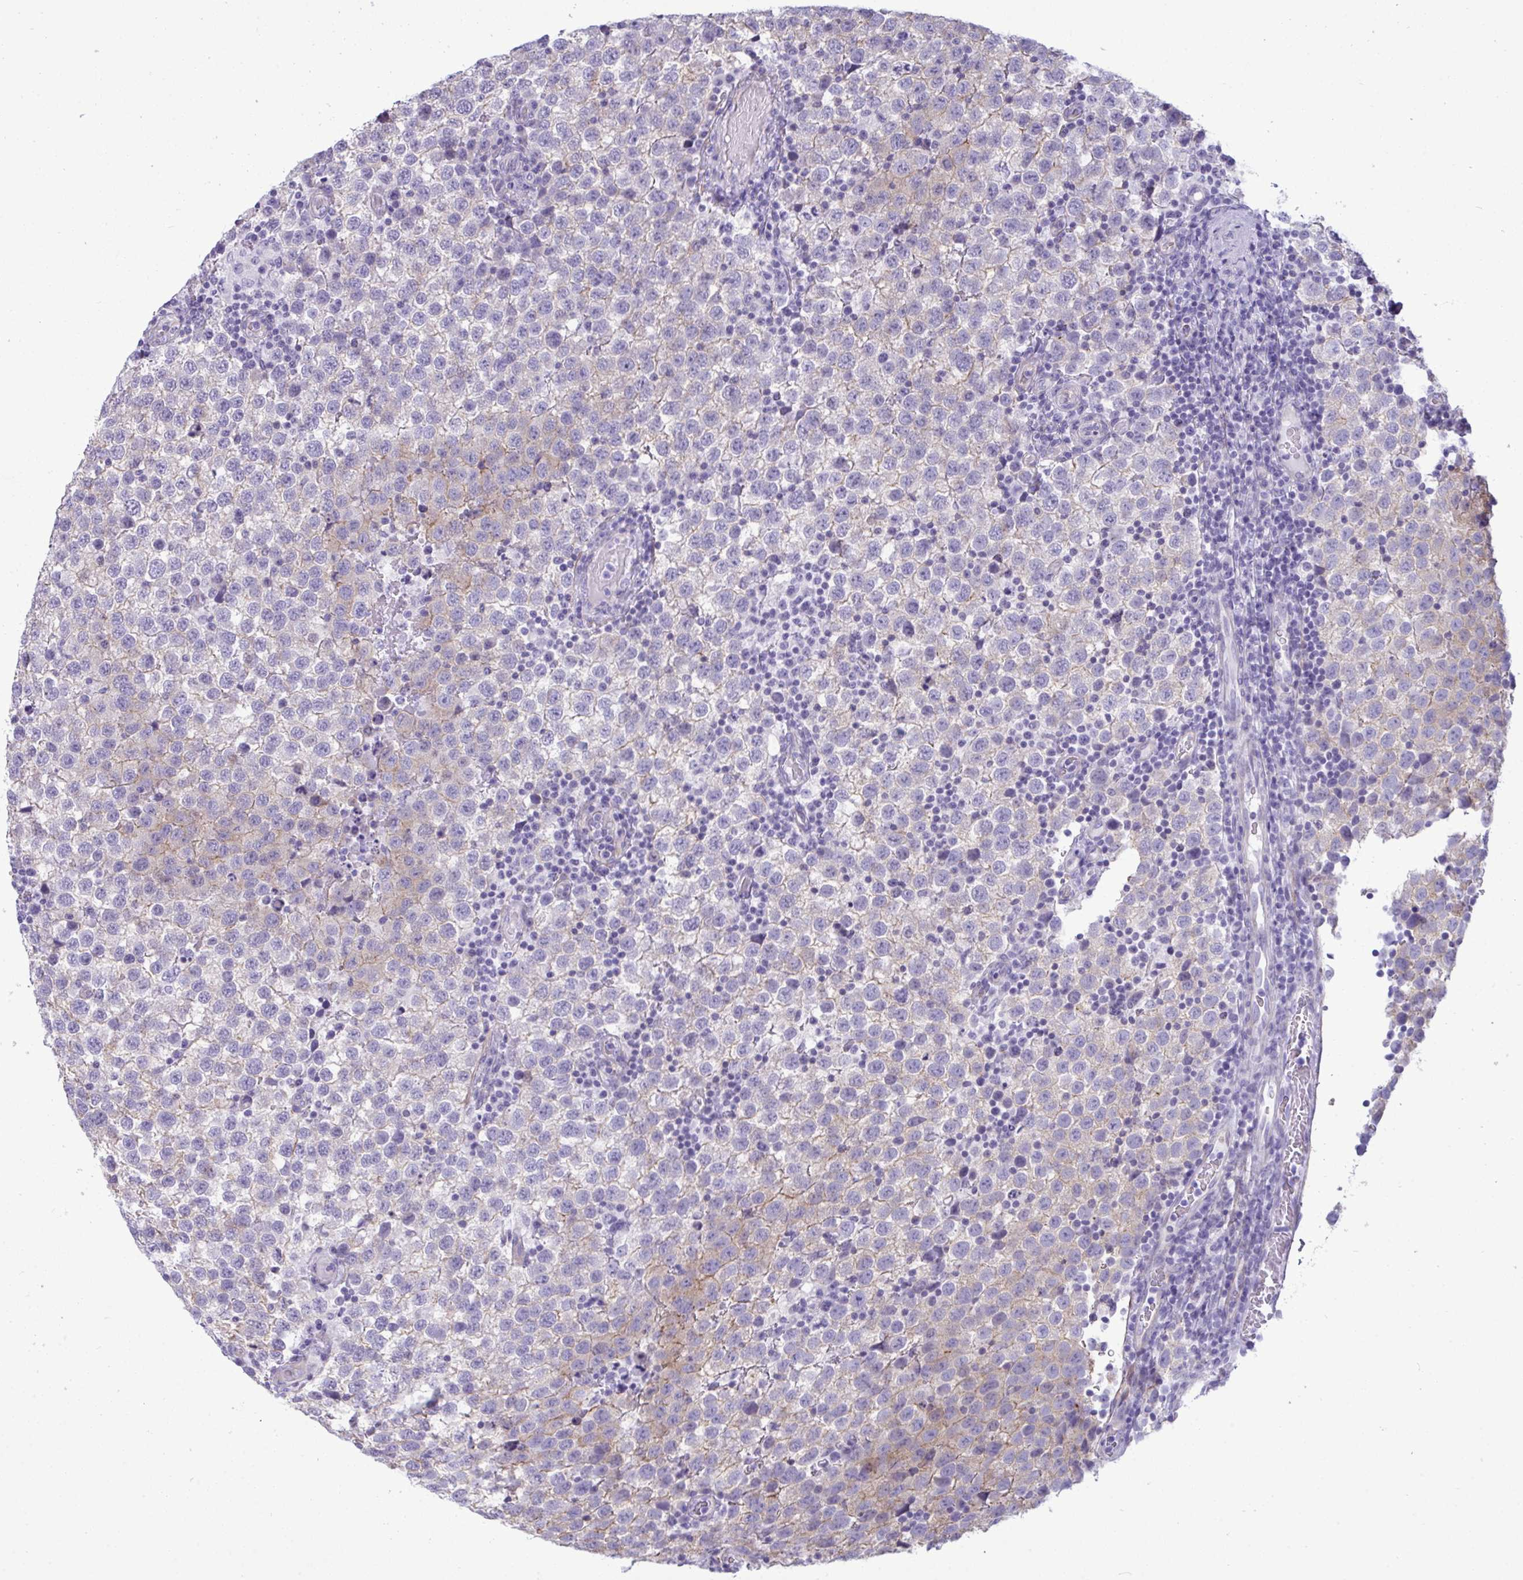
{"staining": {"intensity": "weak", "quantity": "25%-75%", "location": "cytoplasmic/membranous"}, "tissue": "testis cancer", "cell_type": "Tumor cells", "image_type": "cancer", "snomed": [{"axis": "morphology", "description": "Seminoma, NOS"}, {"axis": "topography", "description": "Testis"}], "caption": "Human seminoma (testis) stained for a protein (brown) reveals weak cytoplasmic/membranous positive staining in approximately 25%-75% of tumor cells.", "gene": "MYH10", "patient": {"sex": "male", "age": 34}}